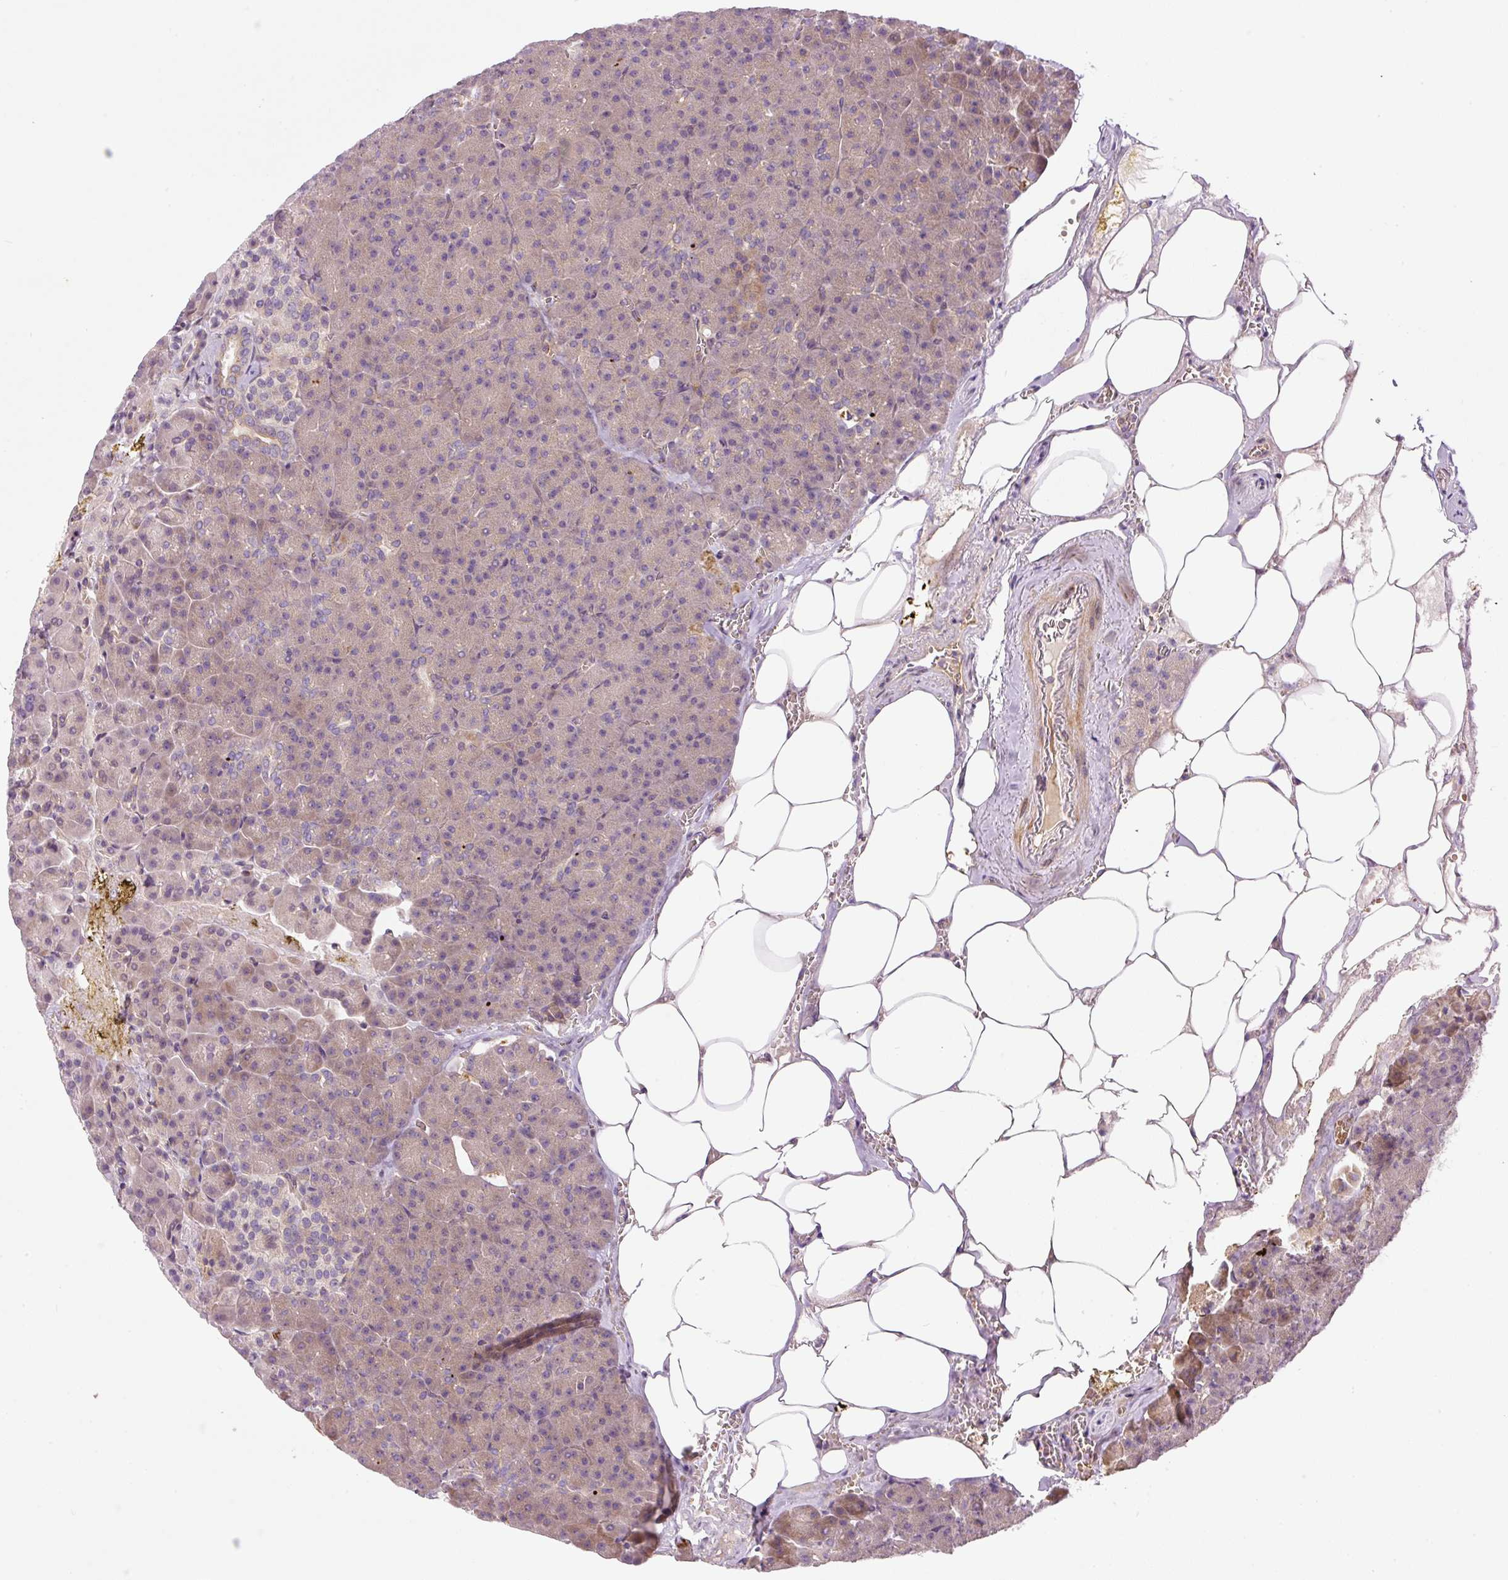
{"staining": {"intensity": "weak", "quantity": "25%-75%", "location": "cytoplasmic/membranous"}, "tissue": "pancreas", "cell_type": "Exocrine glandular cells", "image_type": "normal", "snomed": [{"axis": "morphology", "description": "Normal tissue, NOS"}, {"axis": "topography", "description": "Pancreas"}], "caption": "Immunohistochemistry (DAB (3,3'-diaminobenzidine)) staining of unremarkable pancreas displays weak cytoplasmic/membranous protein staining in approximately 25%-75% of exocrine glandular cells.", "gene": "TBC1D2B", "patient": {"sex": "female", "age": 74}}